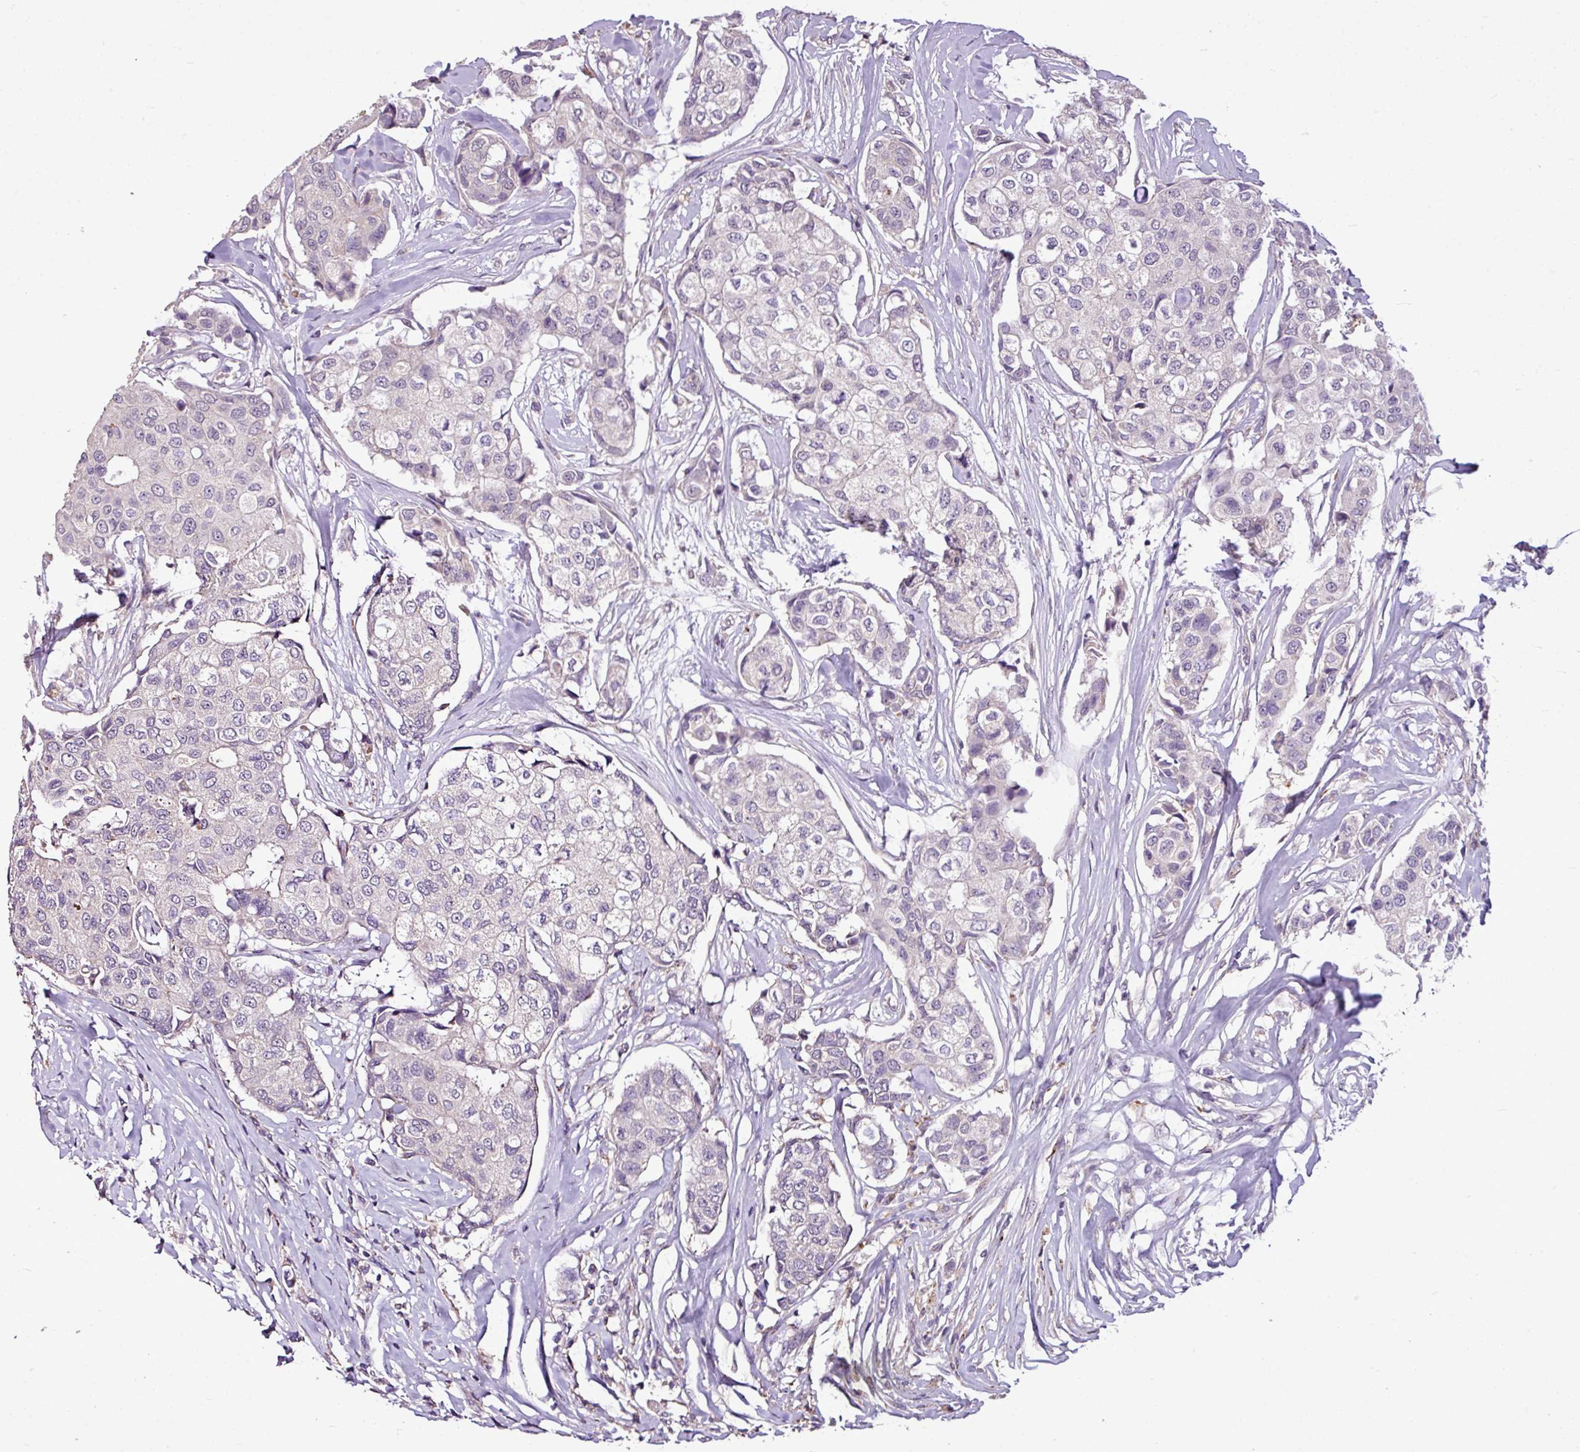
{"staining": {"intensity": "negative", "quantity": "none", "location": "none"}, "tissue": "breast cancer", "cell_type": "Tumor cells", "image_type": "cancer", "snomed": [{"axis": "morphology", "description": "Duct carcinoma"}, {"axis": "topography", "description": "Breast"}], "caption": "There is no significant staining in tumor cells of intraductal carcinoma (breast).", "gene": "ALDH2", "patient": {"sex": "female", "age": 80}}